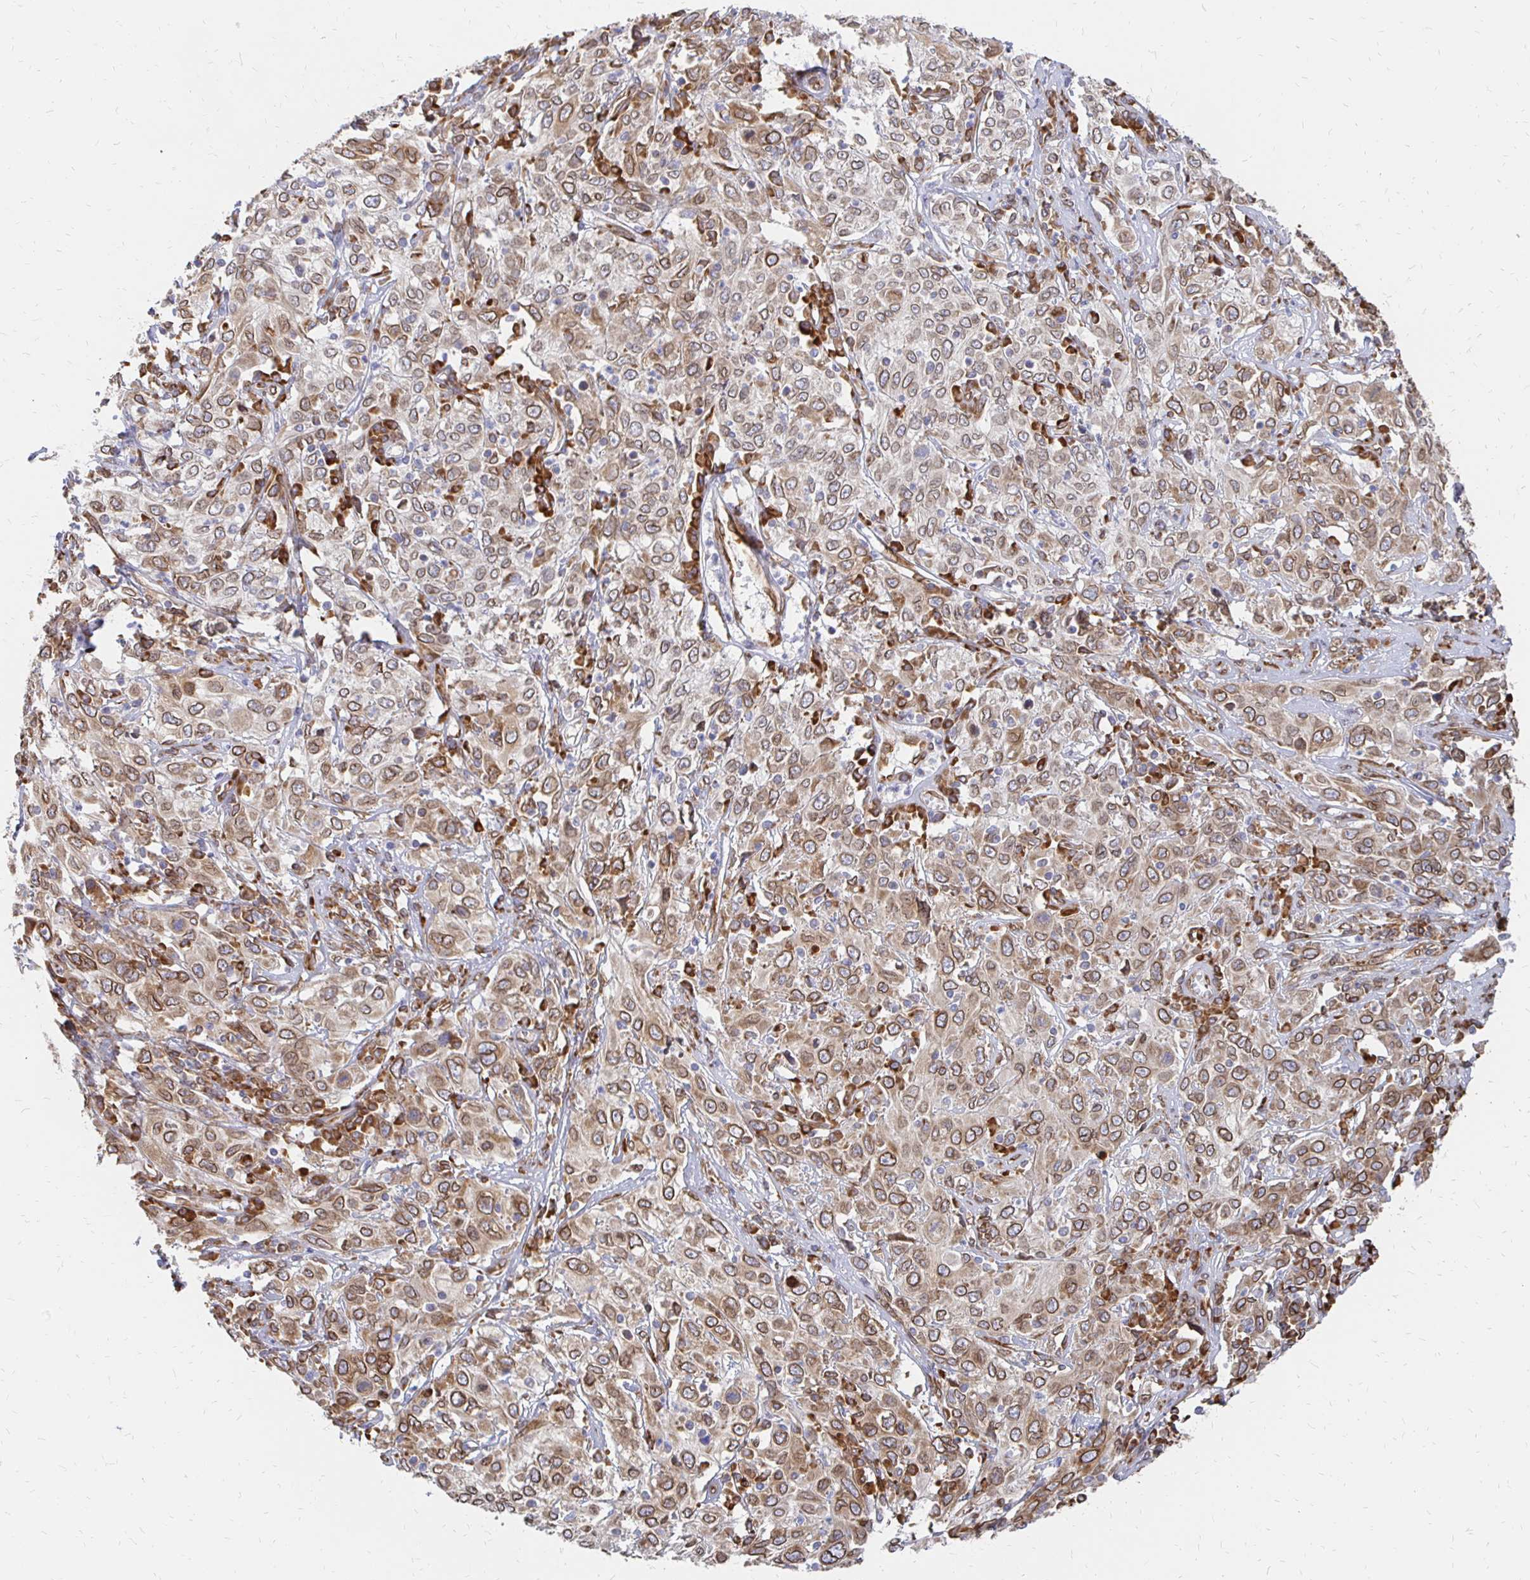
{"staining": {"intensity": "moderate", "quantity": ">75%", "location": "cytoplasmic/membranous,nuclear"}, "tissue": "cervical cancer", "cell_type": "Tumor cells", "image_type": "cancer", "snomed": [{"axis": "morphology", "description": "Squamous cell carcinoma, NOS"}, {"axis": "topography", "description": "Cervix"}], "caption": "Immunohistochemistry (IHC) photomicrograph of neoplastic tissue: human cervical squamous cell carcinoma stained using IHC shows medium levels of moderate protein expression localized specifically in the cytoplasmic/membranous and nuclear of tumor cells, appearing as a cytoplasmic/membranous and nuclear brown color.", "gene": "PELI3", "patient": {"sex": "female", "age": 46}}